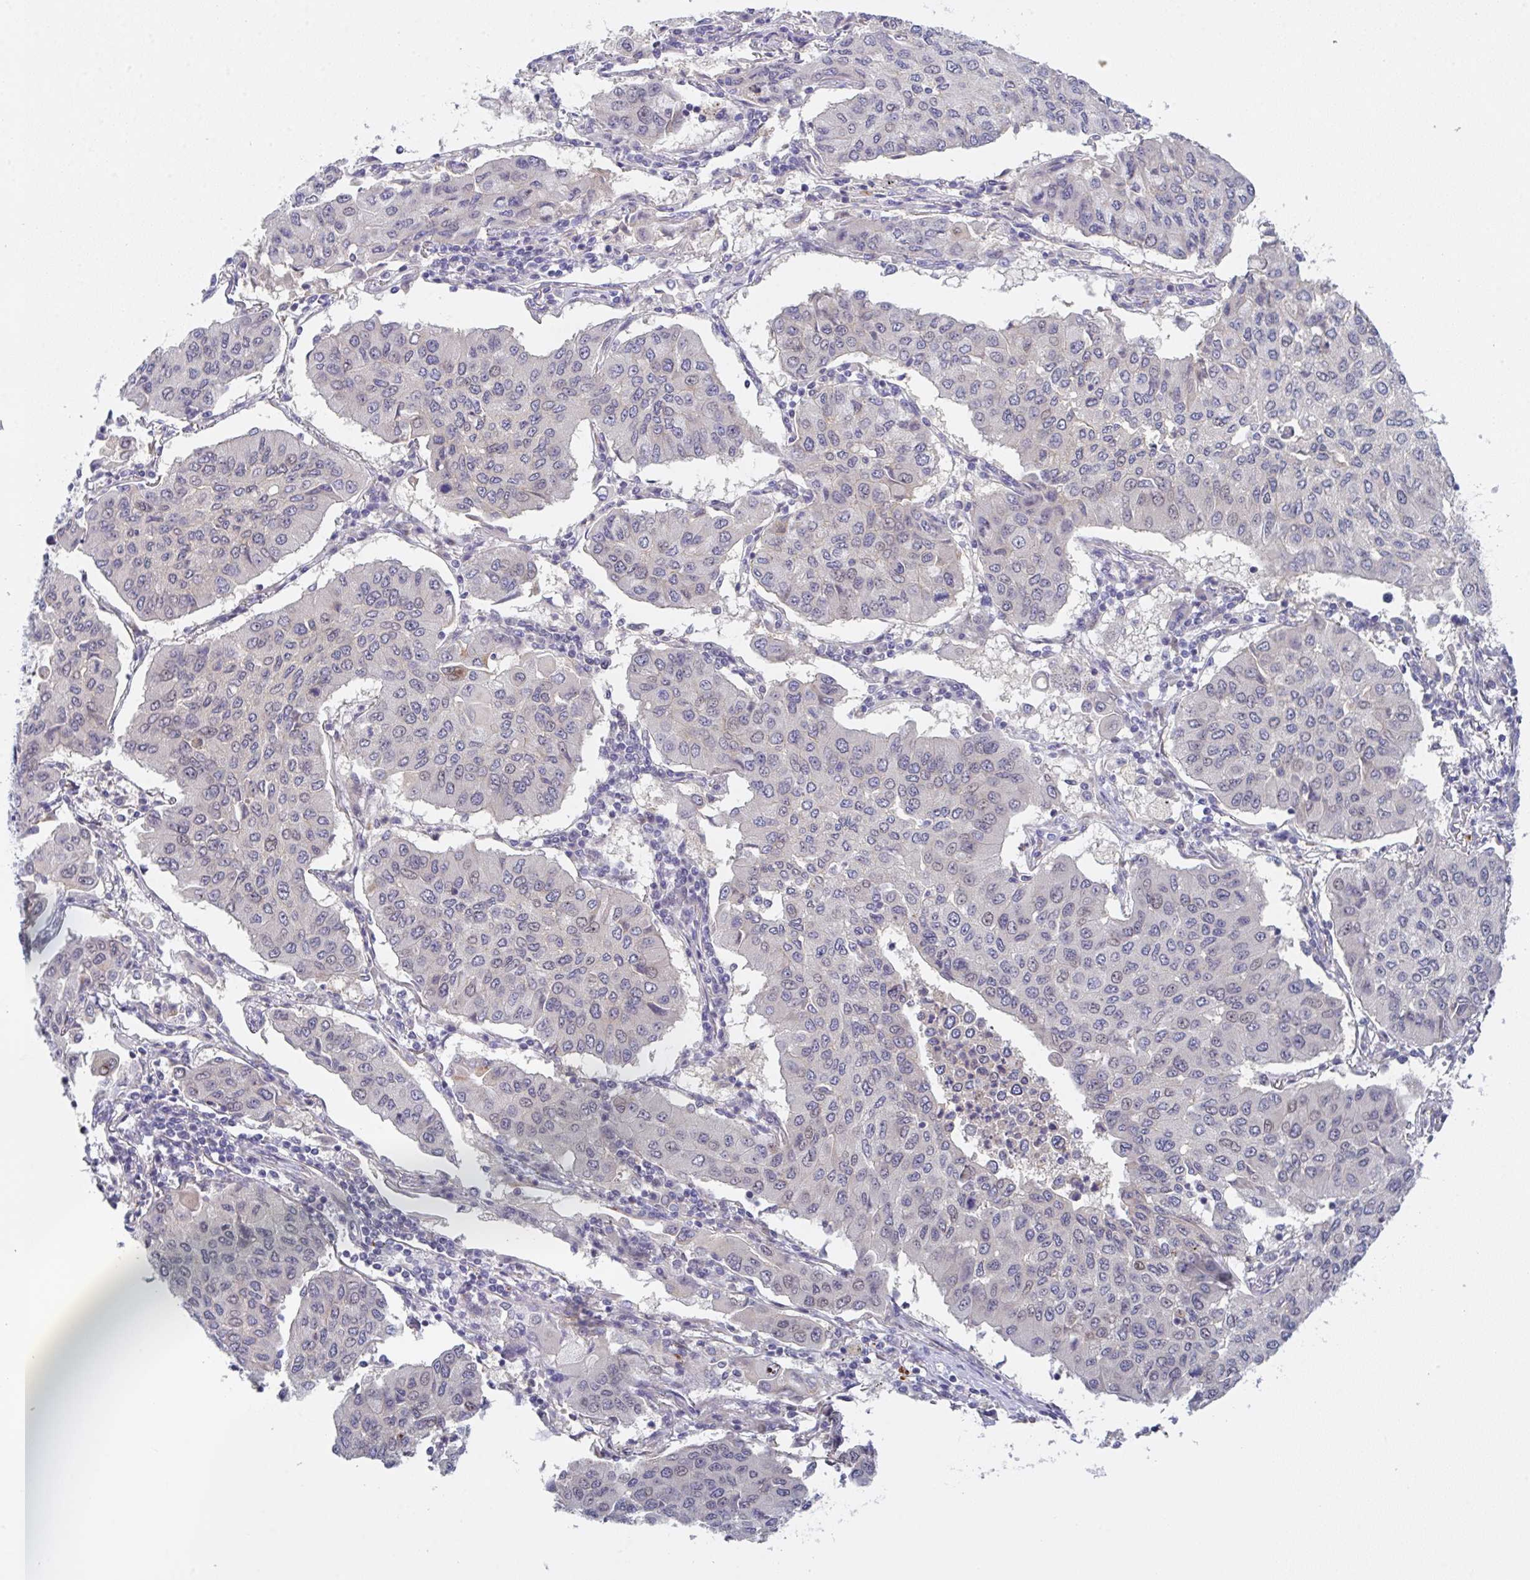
{"staining": {"intensity": "negative", "quantity": "none", "location": "none"}, "tissue": "lung cancer", "cell_type": "Tumor cells", "image_type": "cancer", "snomed": [{"axis": "morphology", "description": "Squamous cell carcinoma, NOS"}, {"axis": "topography", "description": "Lung"}], "caption": "Tumor cells are negative for protein expression in human squamous cell carcinoma (lung).", "gene": "RBM18", "patient": {"sex": "male", "age": 74}}